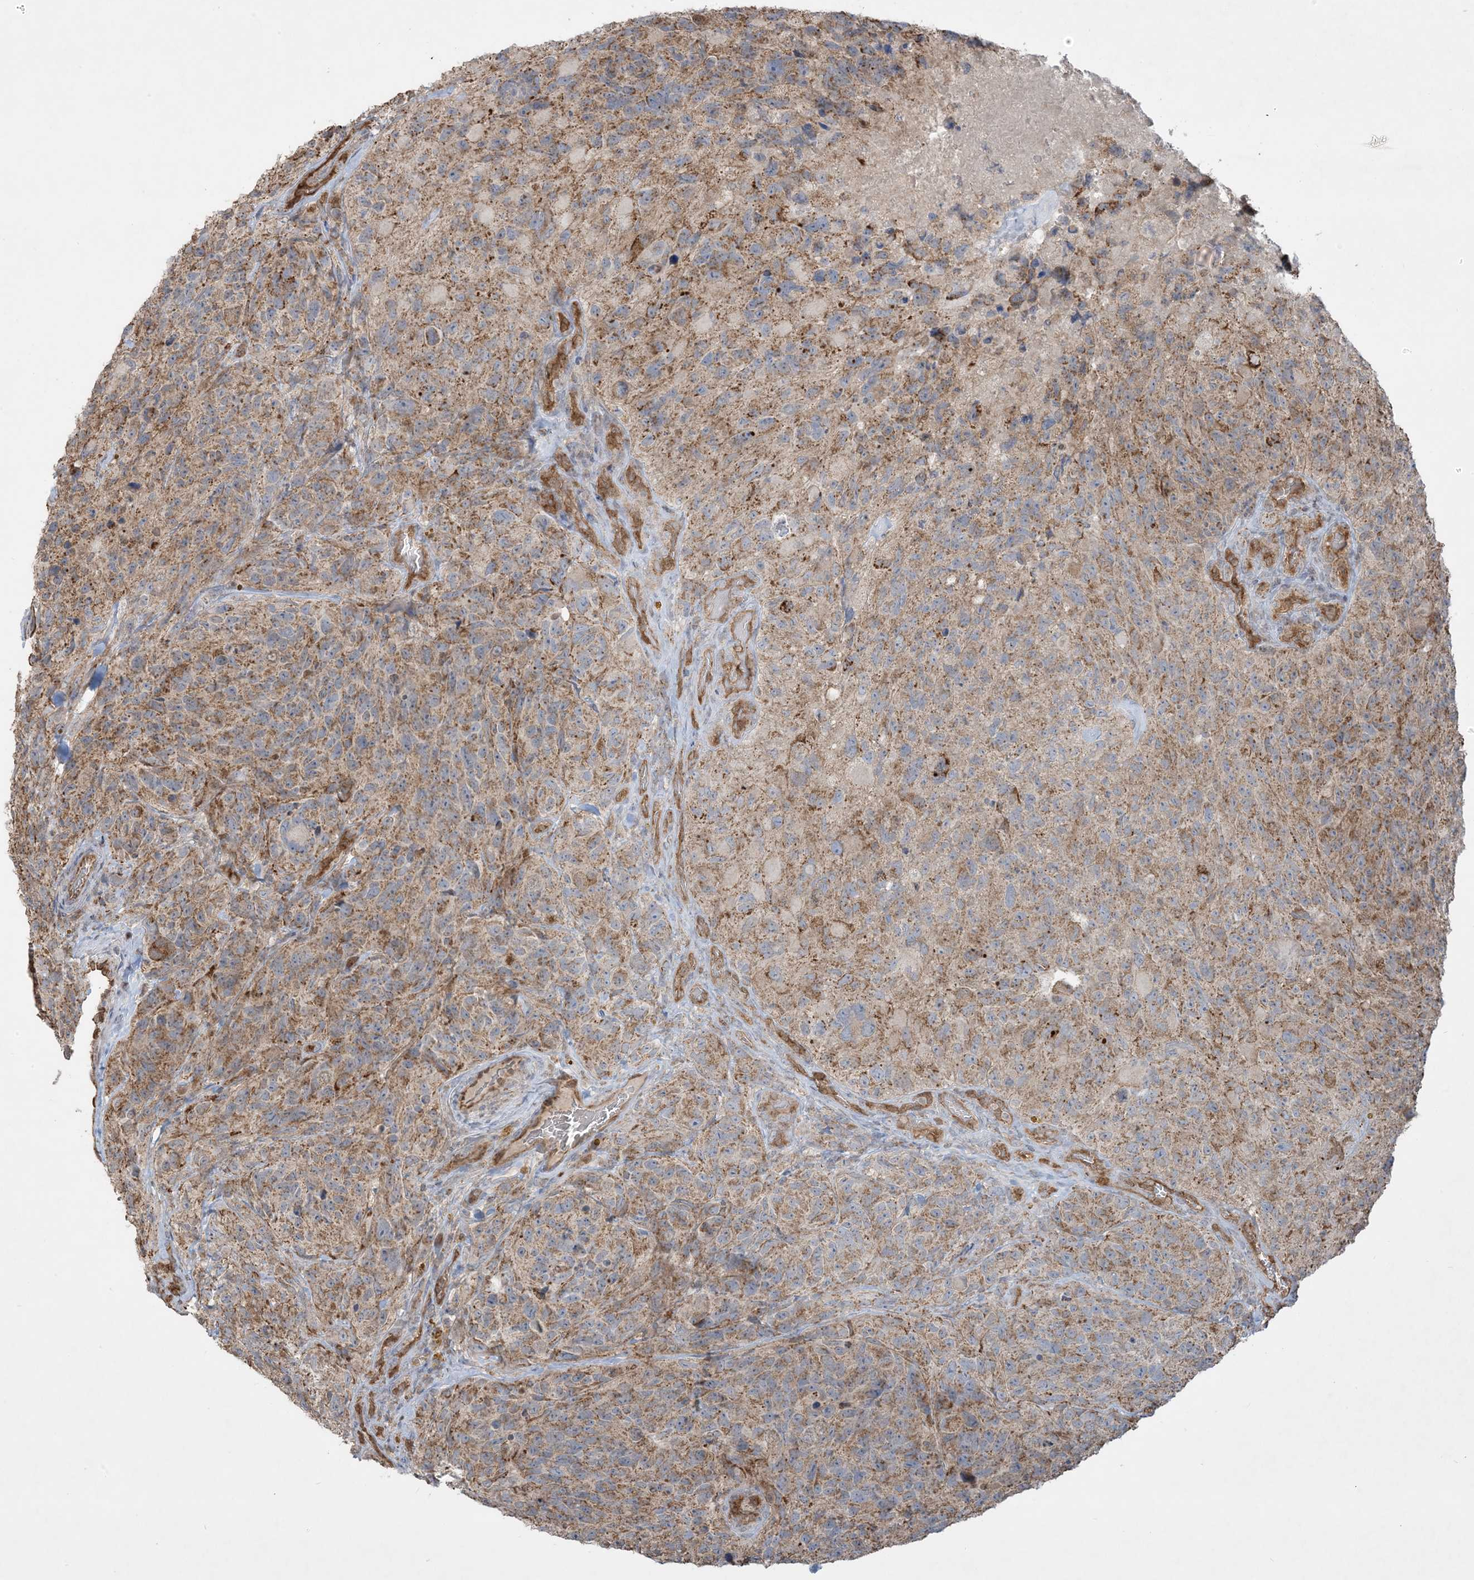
{"staining": {"intensity": "moderate", "quantity": "25%-75%", "location": "cytoplasmic/membranous"}, "tissue": "glioma", "cell_type": "Tumor cells", "image_type": "cancer", "snomed": [{"axis": "morphology", "description": "Glioma, malignant, High grade"}, {"axis": "topography", "description": "Brain"}], "caption": "The immunohistochemical stain shows moderate cytoplasmic/membranous staining in tumor cells of malignant glioma (high-grade) tissue.", "gene": "PPM1F", "patient": {"sex": "male", "age": 69}}